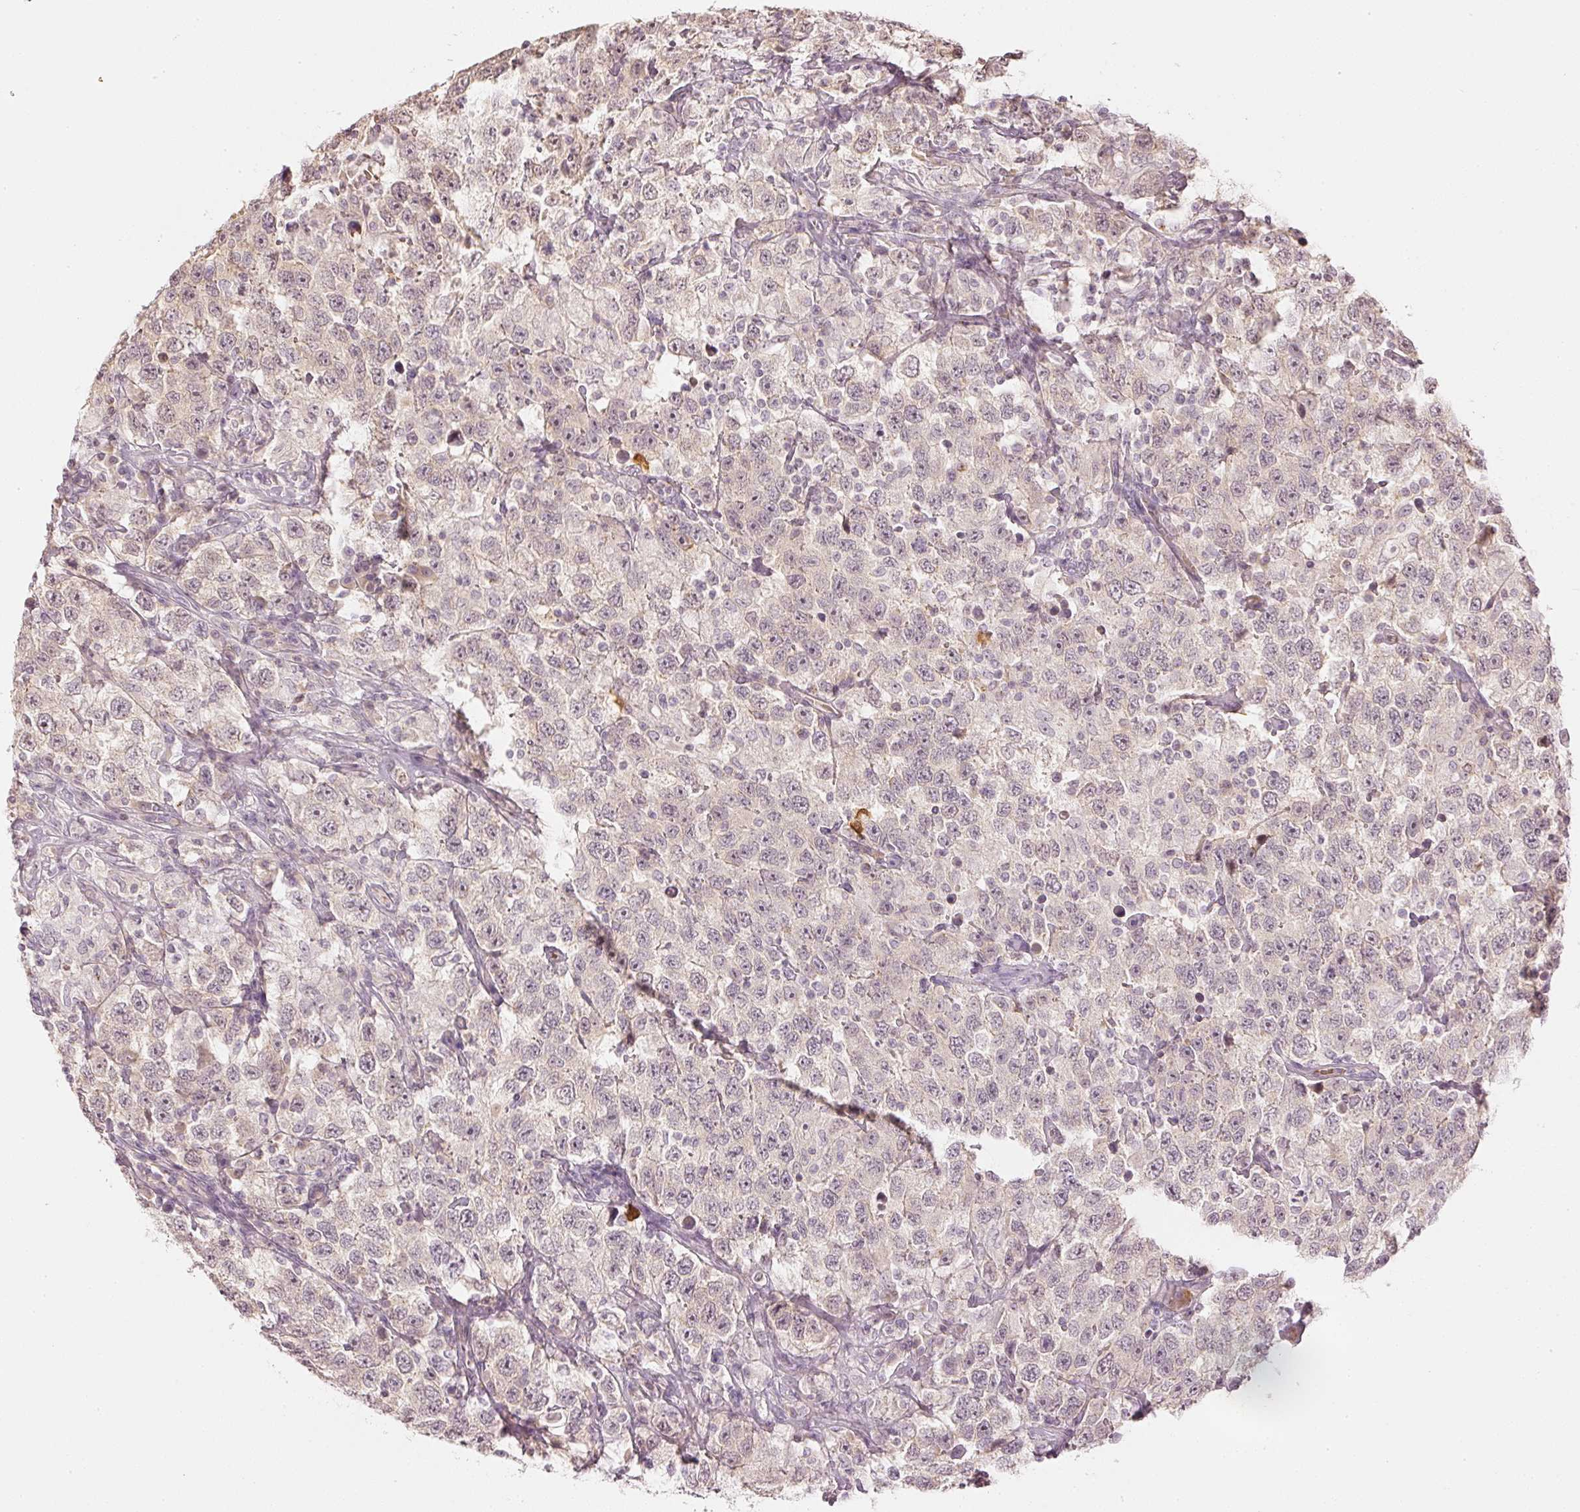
{"staining": {"intensity": "weak", "quantity": "<25%", "location": "cytoplasmic/membranous"}, "tissue": "testis cancer", "cell_type": "Tumor cells", "image_type": "cancer", "snomed": [{"axis": "morphology", "description": "Seminoma, NOS"}, {"axis": "topography", "description": "Testis"}], "caption": "Tumor cells show no significant positivity in testis cancer.", "gene": "GZMA", "patient": {"sex": "male", "age": 41}}